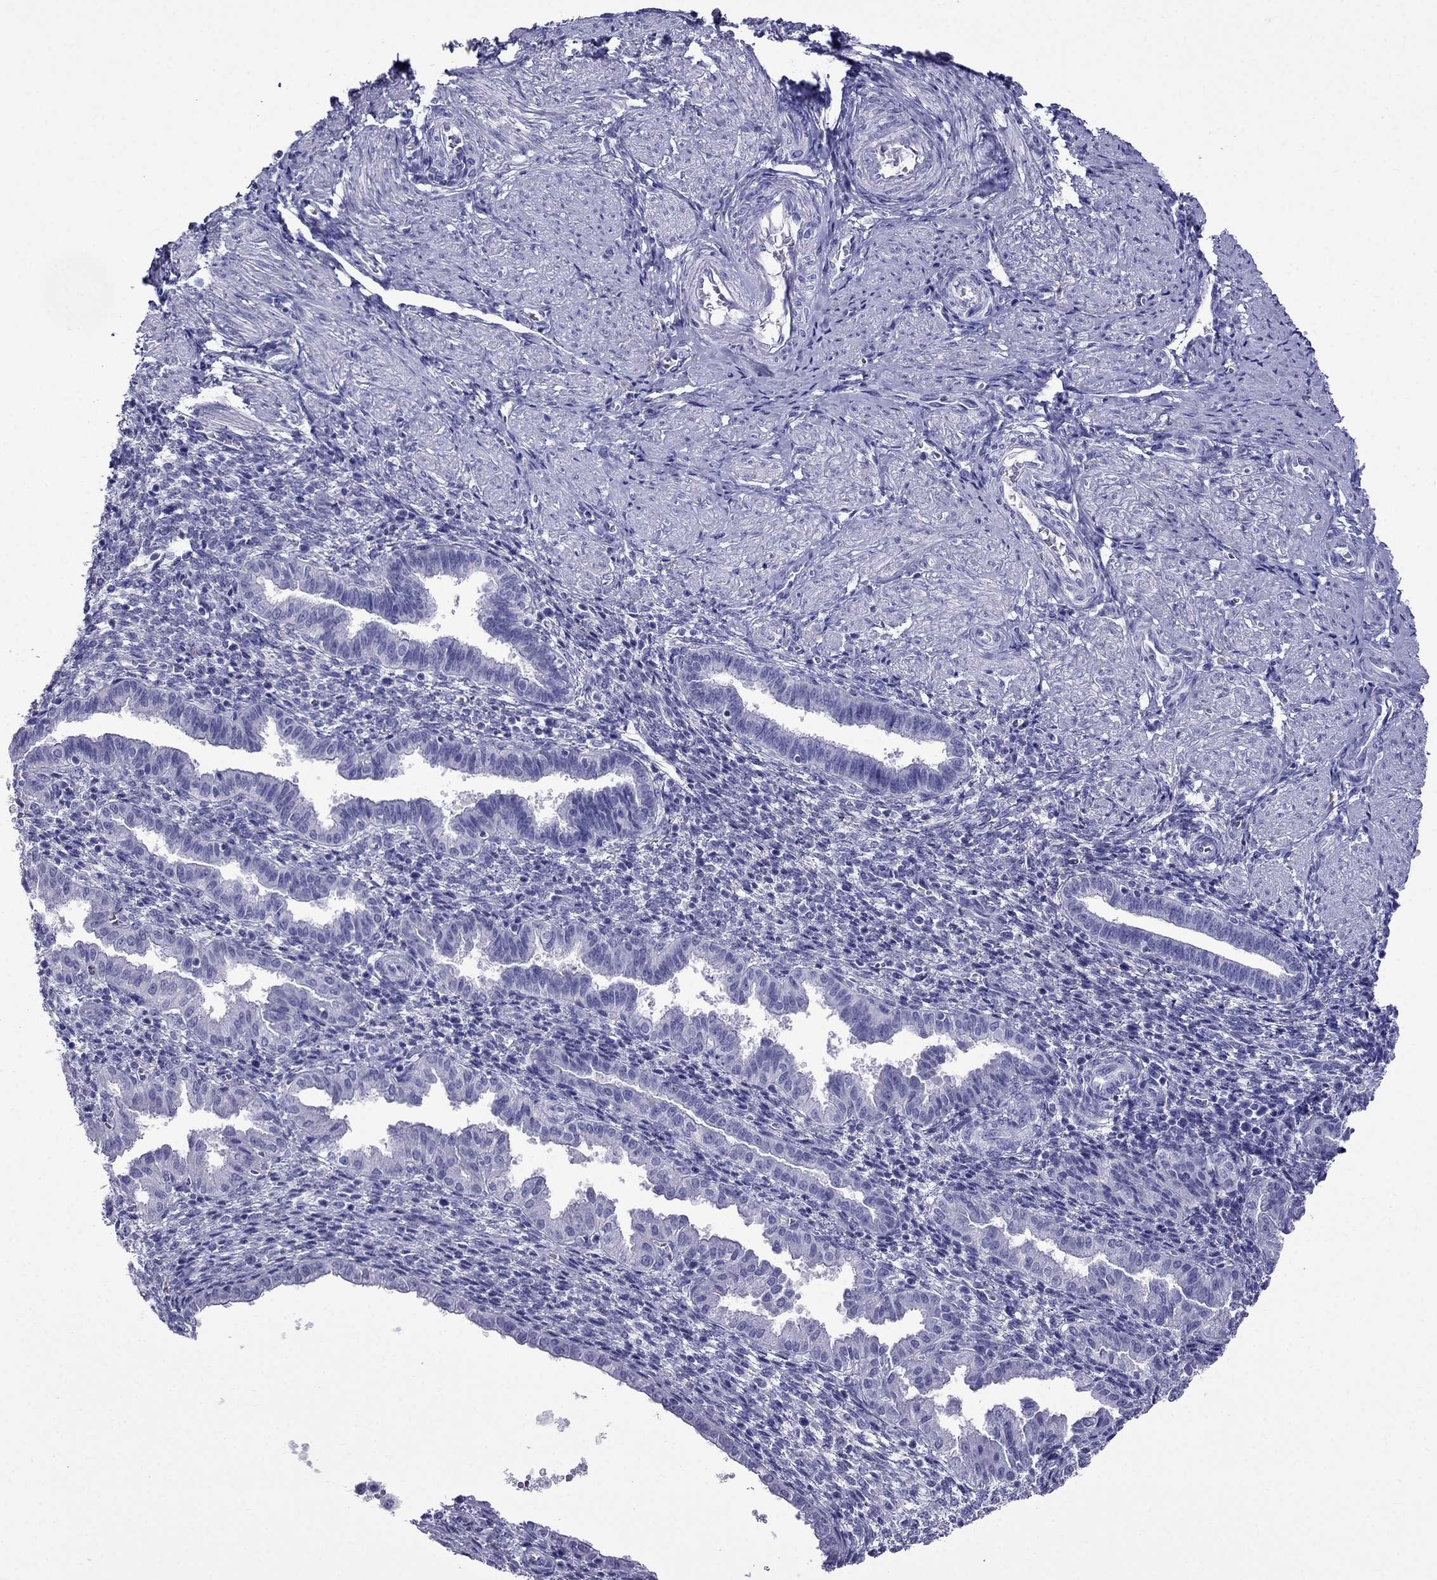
{"staining": {"intensity": "negative", "quantity": "none", "location": "none"}, "tissue": "endometrium", "cell_type": "Cells in endometrial stroma", "image_type": "normal", "snomed": [{"axis": "morphology", "description": "Normal tissue, NOS"}, {"axis": "topography", "description": "Endometrium"}], "caption": "Immunohistochemistry micrograph of unremarkable endometrium stained for a protein (brown), which demonstrates no staining in cells in endometrial stroma.", "gene": "ARR3", "patient": {"sex": "female", "age": 37}}